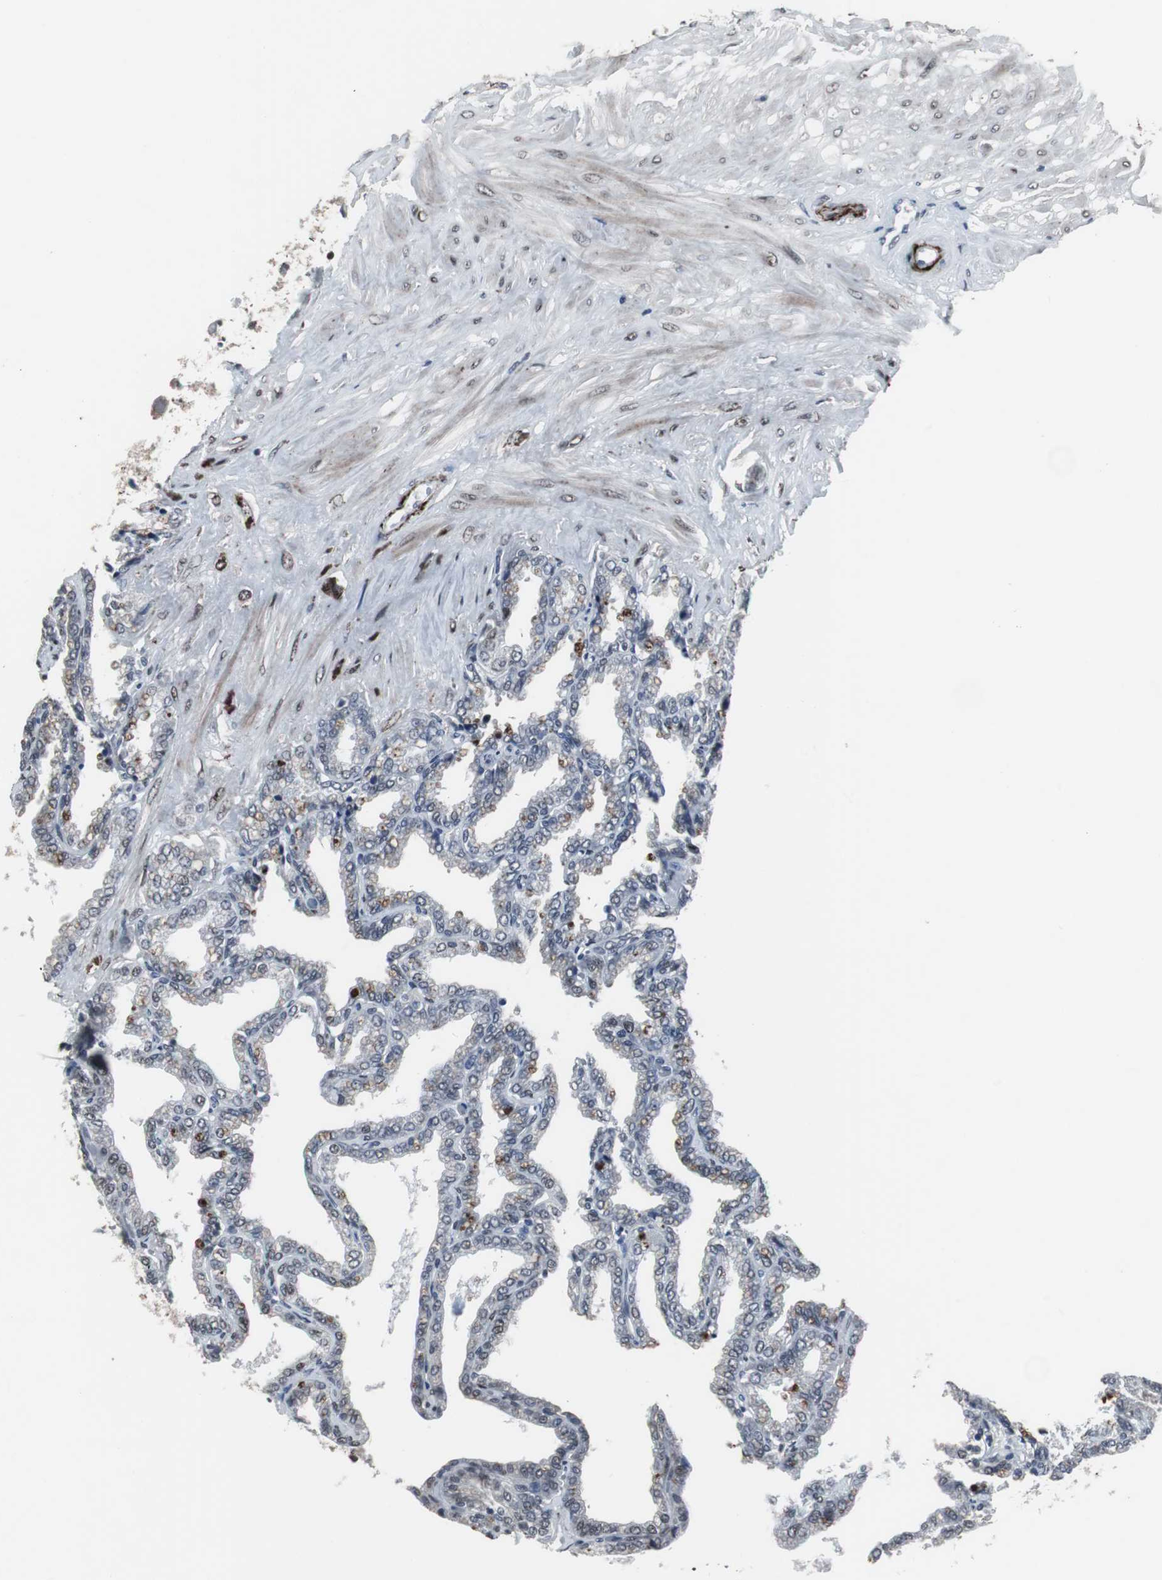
{"staining": {"intensity": "weak", "quantity": "25%-75%", "location": "cytoplasmic/membranous,nuclear"}, "tissue": "seminal vesicle", "cell_type": "Glandular cells", "image_type": "normal", "snomed": [{"axis": "morphology", "description": "Normal tissue, NOS"}, {"axis": "topography", "description": "Seminal veicle"}], "caption": "Weak cytoplasmic/membranous,nuclear staining is appreciated in about 25%-75% of glandular cells in benign seminal vesicle.", "gene": "FOXP4", "patient": {"sex": "male", "age": 46}}